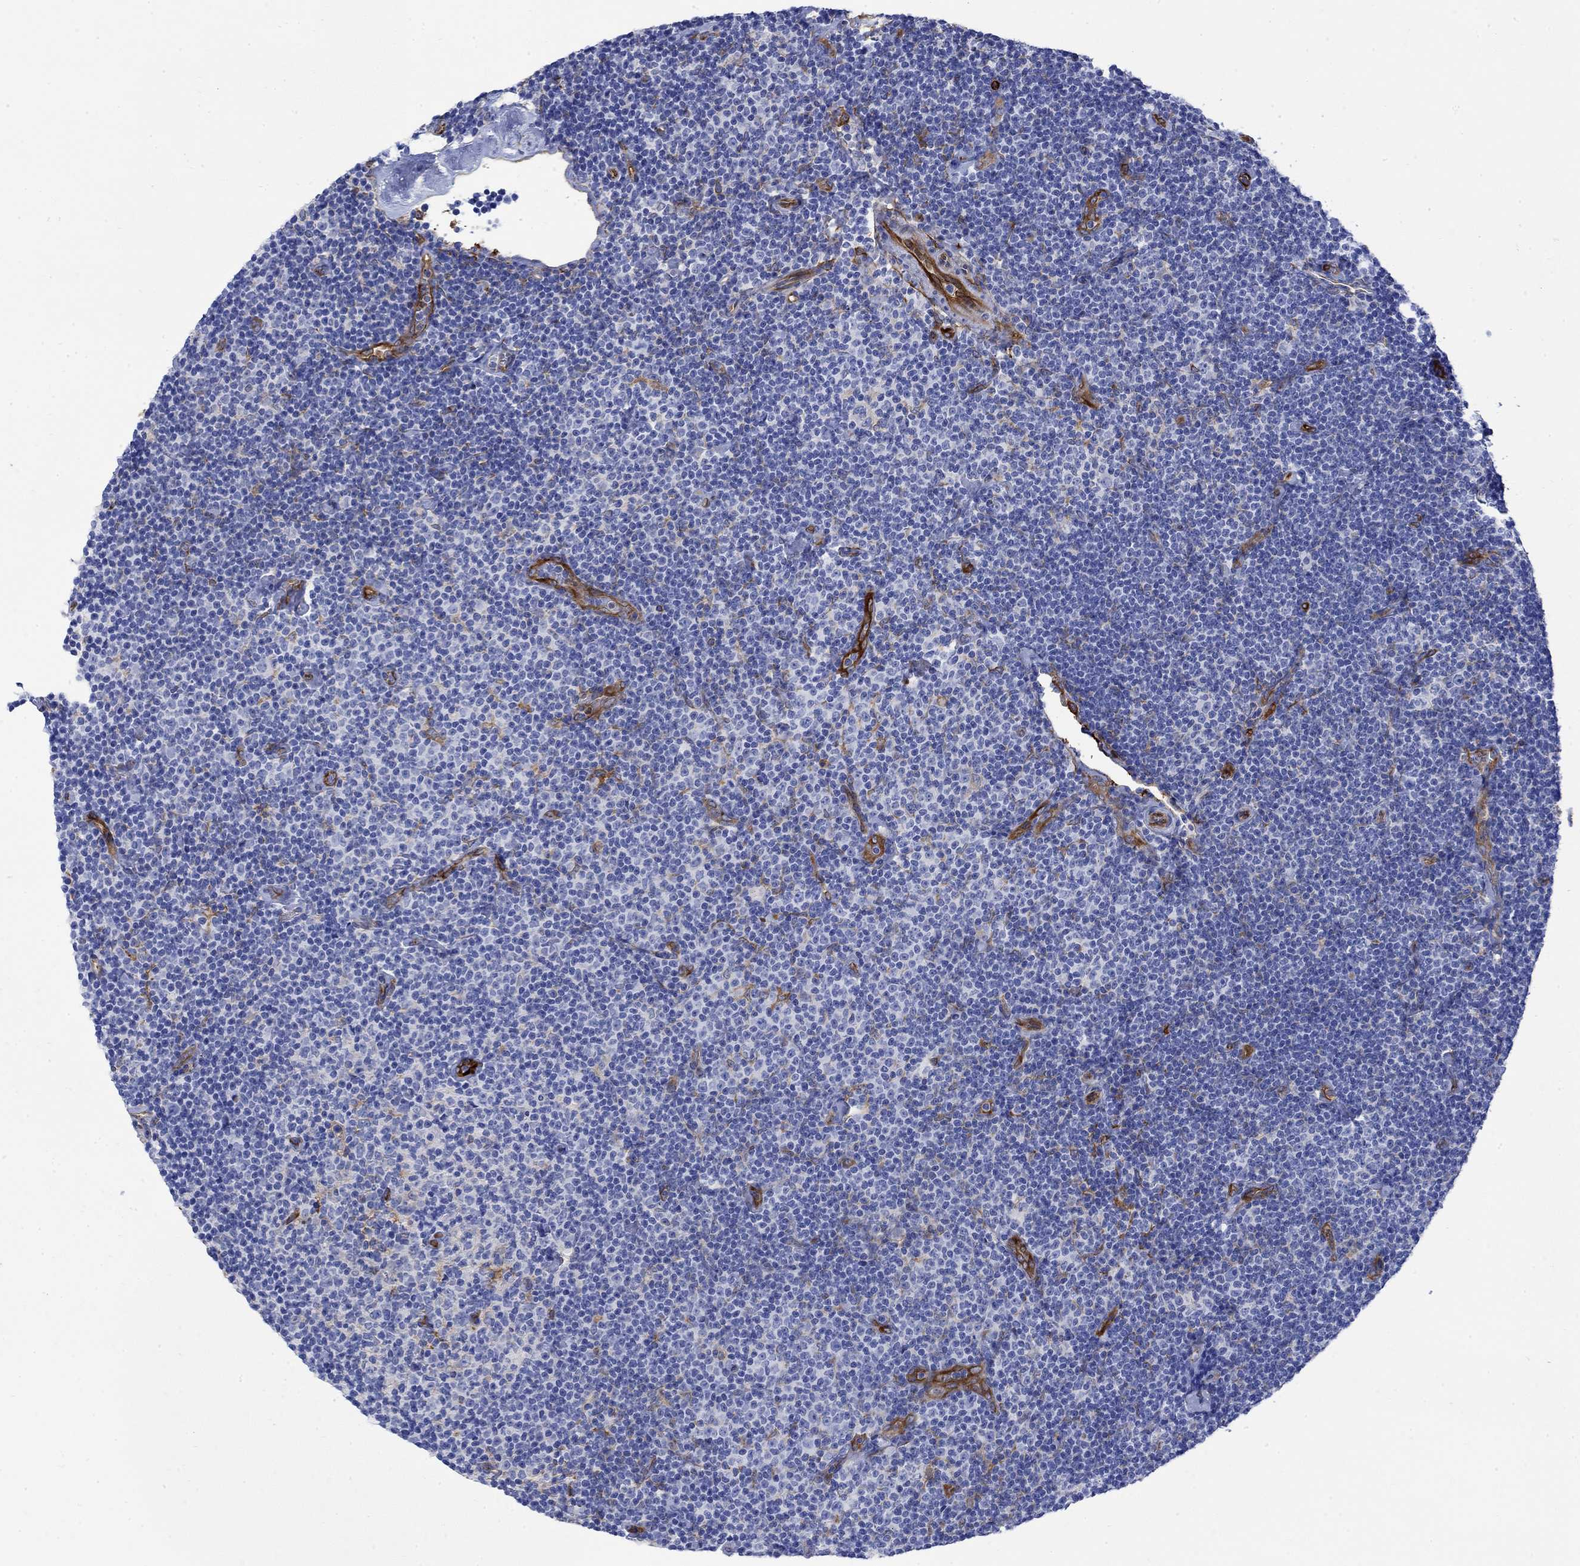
{"staining": {"intensity": "negative", "quantity": "none", "location": "none"}, "tissue": "lymphoma", "cell_type": "Tumor cells", "image_type": "cancer", "snomed": [{"axis": "morphology", "description": "Malignant lymphoma, non-Hodgkin's type, Low grade"}, {"axis": "topography", "description": "Lymph node"}], "caption": "Tumor cells show no significant protein positivity in lymphoma.", "gene": "TGM2", "patient": {"sex": "male", "age": 81}}